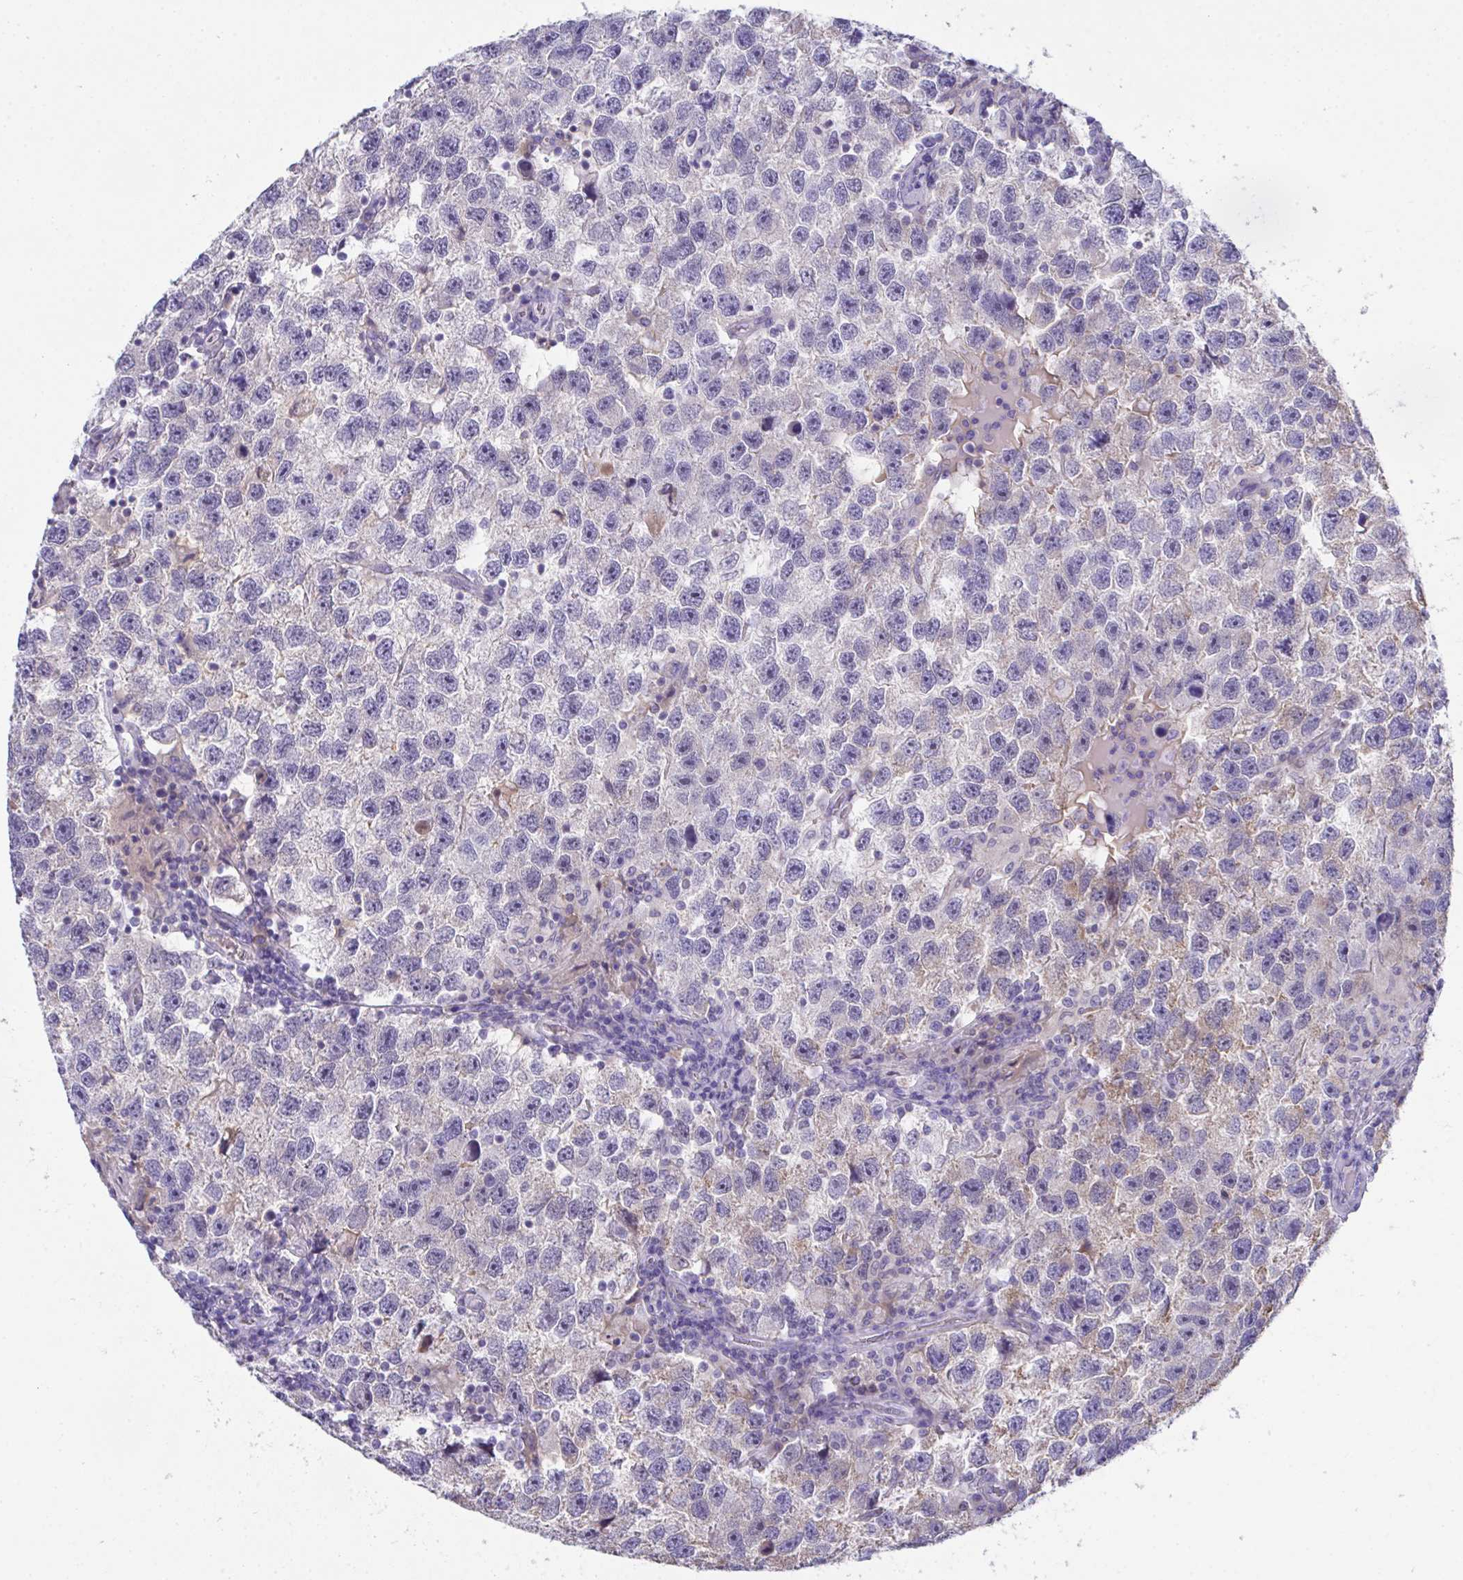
{"staining": {"intensity": "weak", "quantity": "<25%", "location": "cytoplasmic/membranous"}, "tissue": "testis cancer", "cell_type": "Tumor cells", "image_type": "cancer", "snomed": [{"axis": "morphology", "description": "Seminoma, NOS"}, {"axis": "topography", "description": "Testis"}], "caption": "Immunohistochemistry (IHC) micrograph of neoplastic tissue: testis cancer stained with DAB (3,3'-diaminobenzidine) reveals no significant protein expression in tumor cells.", "gene": "COA5", "patient": {"sex": "male", "age": 26}}